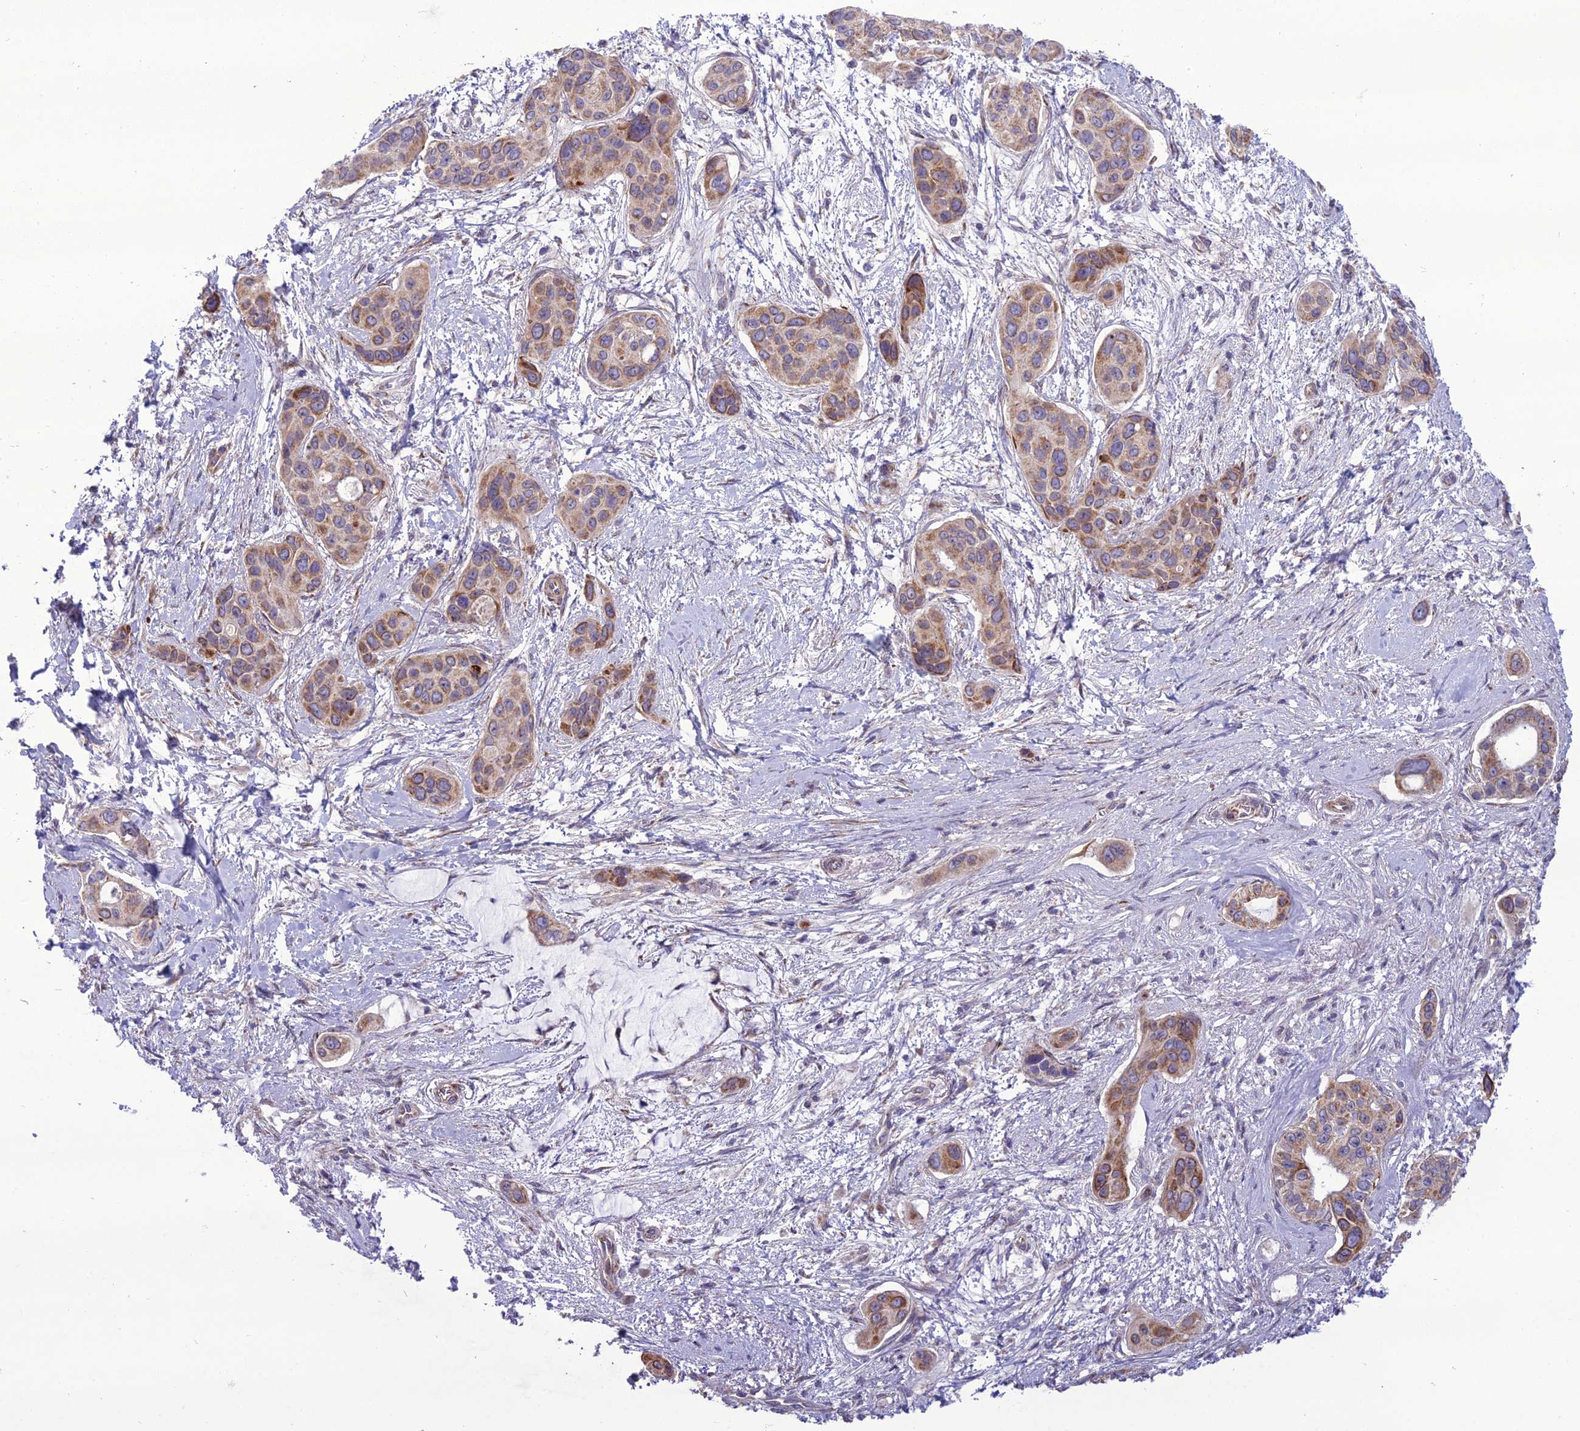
{"staining": {"intensity": "moderate", "quantity": ">75%", "location": "cytoplasmic/membranous"}, "tissue": "pancreatic cancer", "cell_type": "Tumor cells", "image_type": "cancer", "snomed": [{"axis": "morphology", "description": "Adenocarcinoma, NOS"}, {"axis": "topography", "description": "Pancreas"}], "caption": "Immunohistochemical staining of pancreatic cancer displays medium levels of moderate cytoplasmic/membranous protein positivity in approximately >75% of tumor cells.", "gene": "NODAL", "patient": {"sex": "male", "age": 72}}